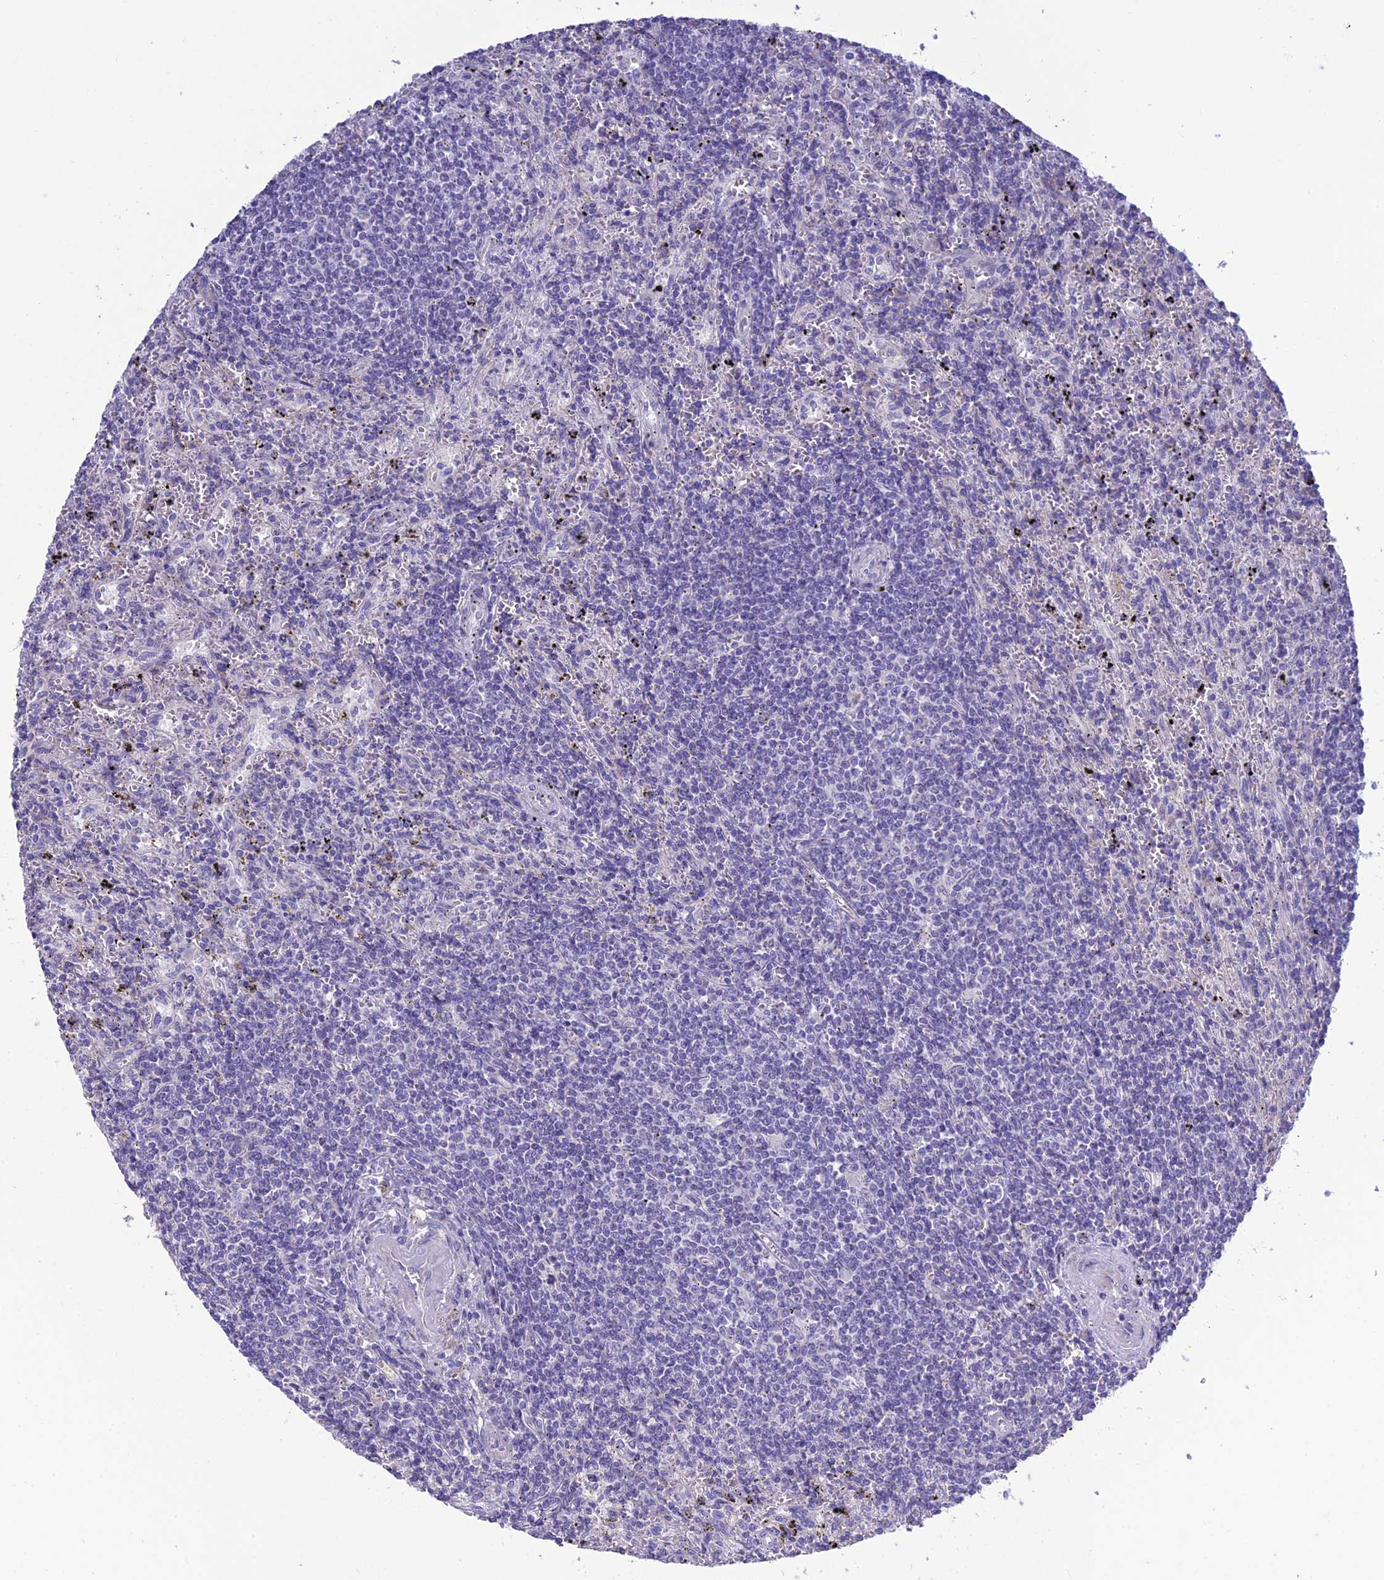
{"staining": {"intensity": "negative", "quantity": "none", "location": "none"}, "tissue": "lymphoma", "cell_type": "Tumor cells", "image_type": "cancer", "snomed": [{"axis": "morphology", "description": "Malignant lymphoma, non-Hodgkin's type, Low grade"}, {"axis": "topography", "description": "Spleen"}], "caption": "This is an IHC histopathology image of human low-grade malignant lymphoma, non-Hodgkin's type. There is no expression in tumor cells.", "gene": "BHMT2", "patient": {"sex": "male", "age": 76}}